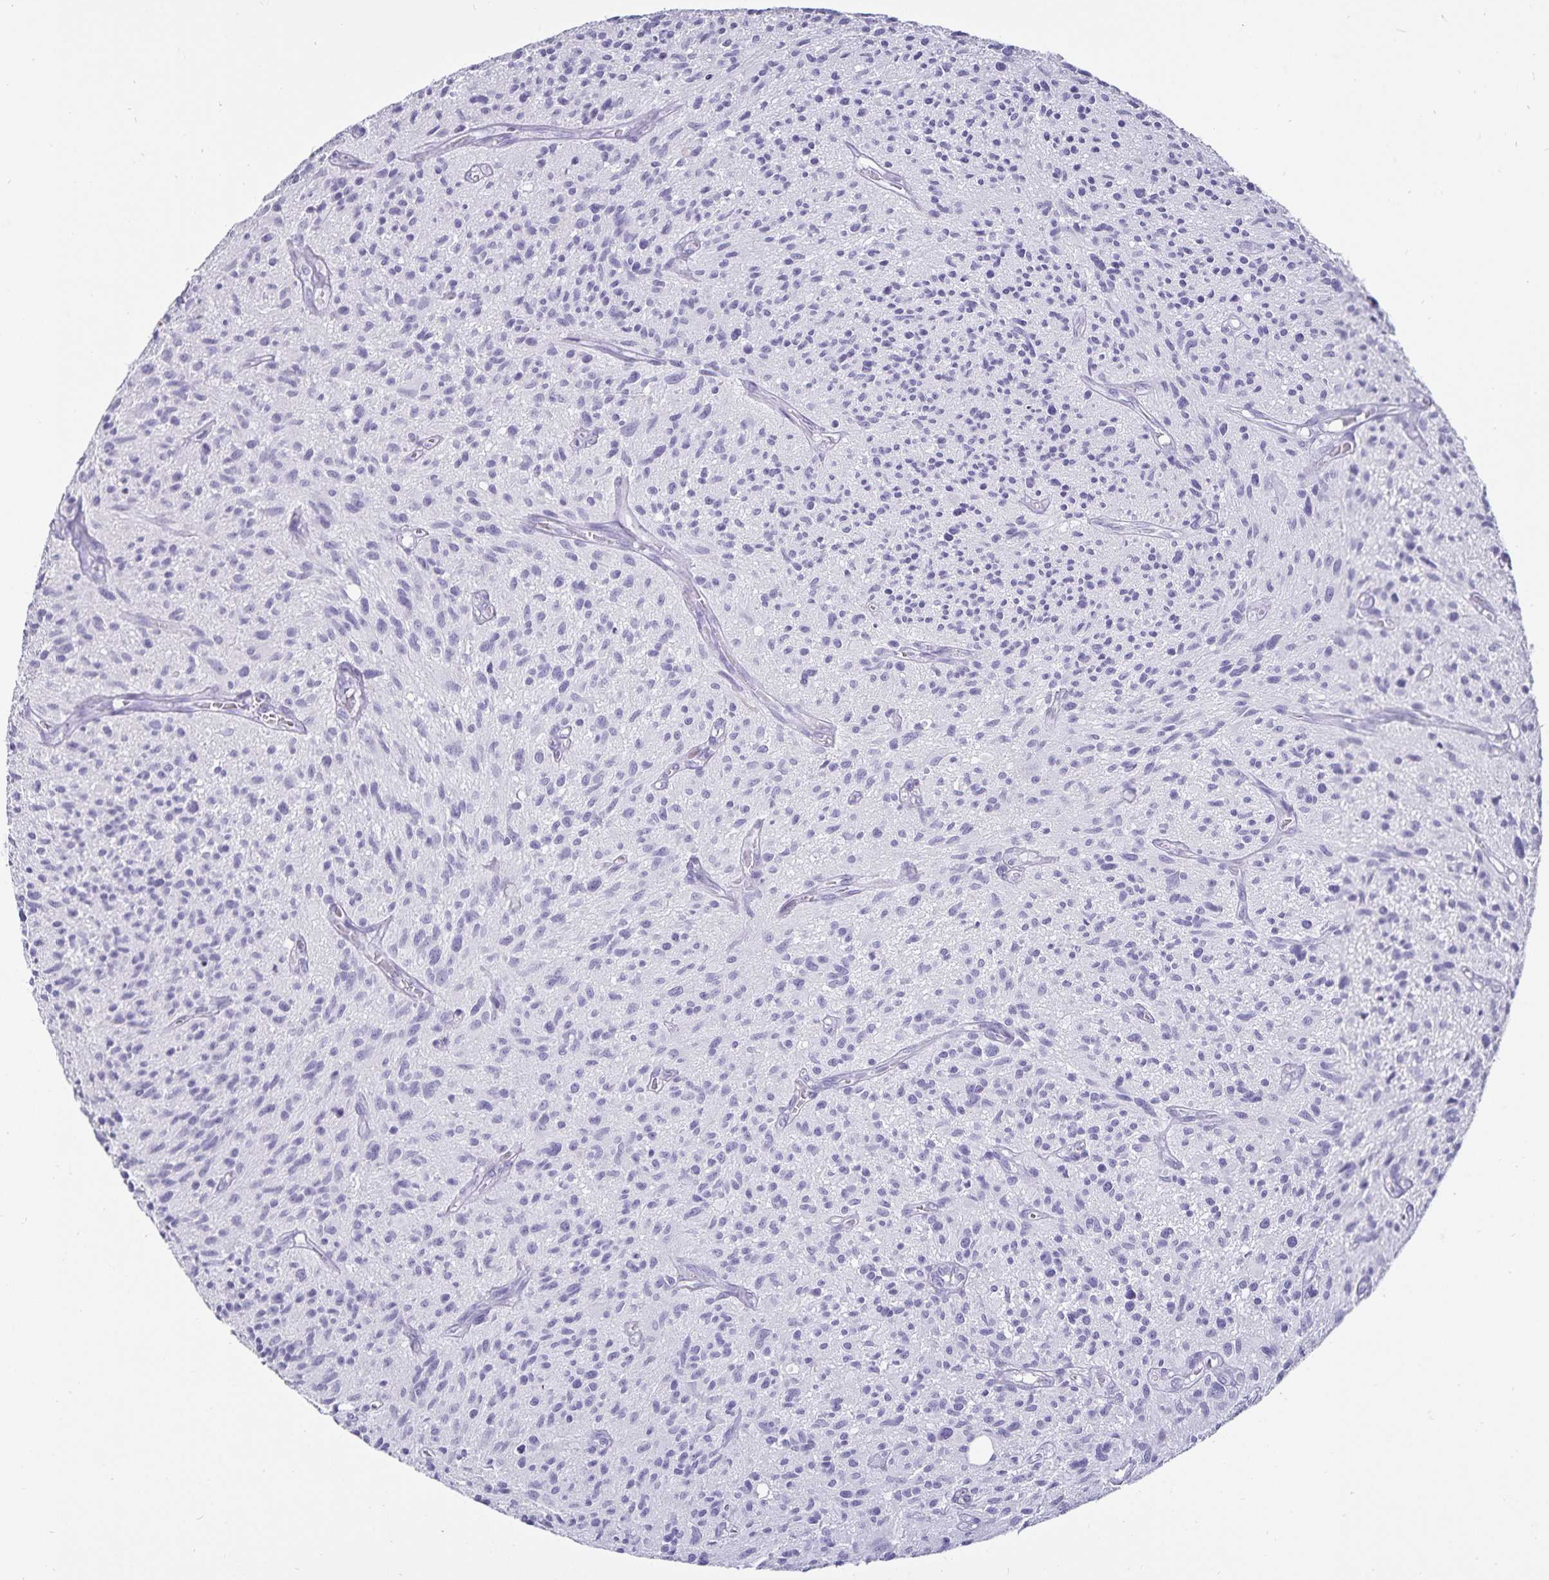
{"staining": {"intensity": "negative", "quantity": "none", "location": "none"}, "tissue": "glioma", "cell_type": "Tumor cells", "image_type": "cancer", "snomed": [{"axis": "morphology", "description": "Glioma, malignant, High grade"}, {"axis": "topography", "description": "Brain"}], "caption": "The image demonstrates no staining of tumor cells in malignant glioma (high-grade).", "gene": "DEFA6", "patient": {"sex": "male", "age": 75}}